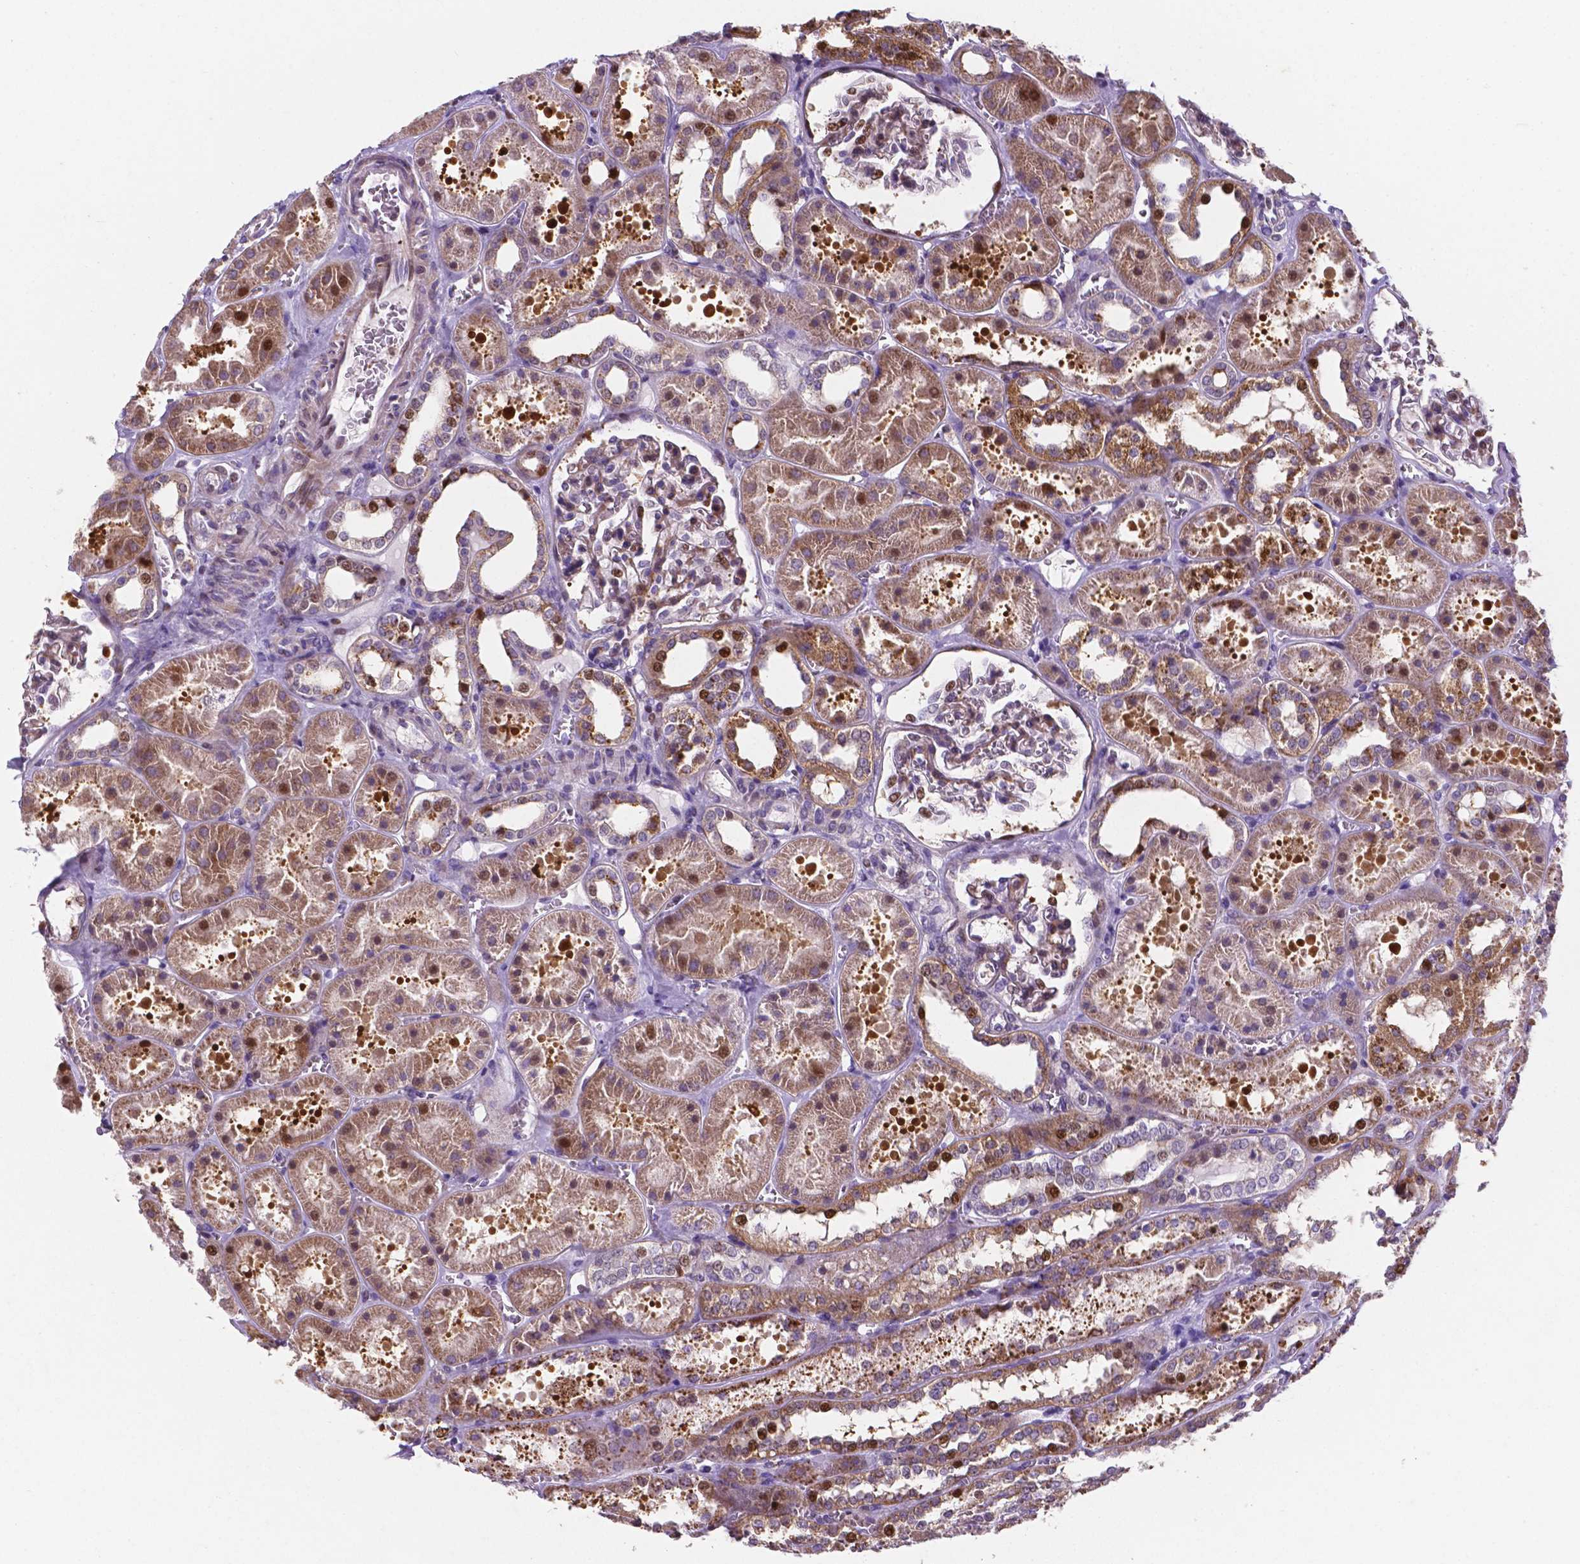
{"staining": {"intensity": "strong", "quantity": "<25%", "location": "nuclear"}, "tissue": "kidney", "cell_type": "Cells in glomeruli", "image_type": "normal", "snomed": [{"axis": "morphology", "description": "Normal tissue, NOS"}, {"axis": "topography", "description": "Kidney"}], "caption": "Cells in glomeruli exhibit medium levels of strong nuclear staining in about <25% of cells in normal kidney. The staining was performed using DAB (3,3'-diaminobenzidine), with brown indicating positive protein expression. Nuclei are stained blue with hematoxylin.", "gene": "TM4SF20", "patient": {"sex": "female", "age": 41}}